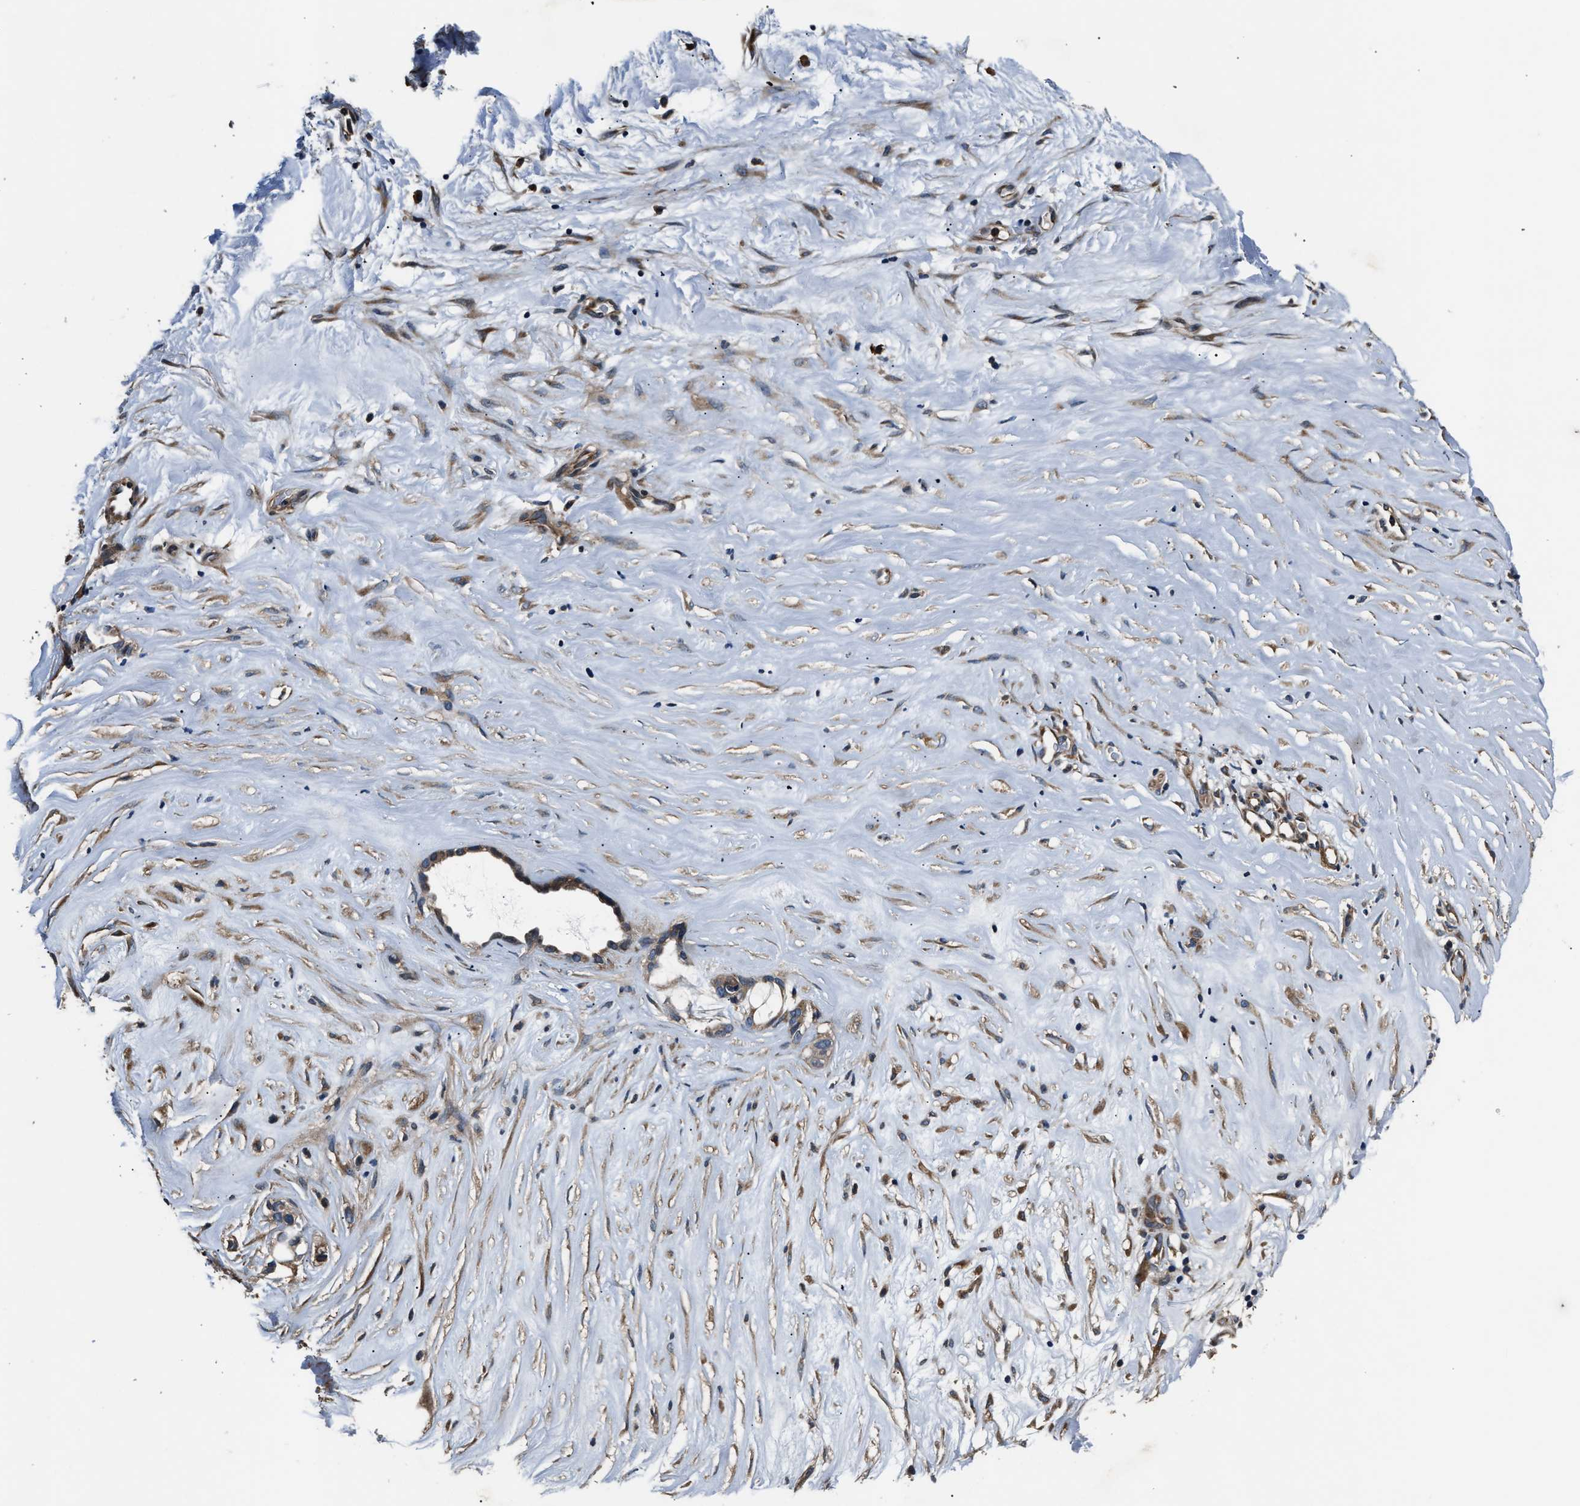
{"staining": {"intensity": "moderate", "quantity": ">75%", "location": "cytoplasmic/membranous"}, "tissue": "liver cancer", "cell_type": "Tumor cells", "image_type": "cancer", "snomed": [{"axis": "morphology", "description": "Cholangiocarcinoma"}, {"axis": "topography", "description": "Liver"}], "caption": "Immunohistochemistry (IHC) staining of liver cancer, which displays medium levels of moderate cytoplasmic/membranous expression in about >75% of tumor cells indicating moderate cytoplasmic/membranous protein staining. The staining was performed using DAB (3,3'-diaminobenzidine) (brown) for protein detection and nuclei were counterstained in hematoxylin (blue).", "gene": "IMPDH2", "patient": {"sex": "female", "age": 65}}